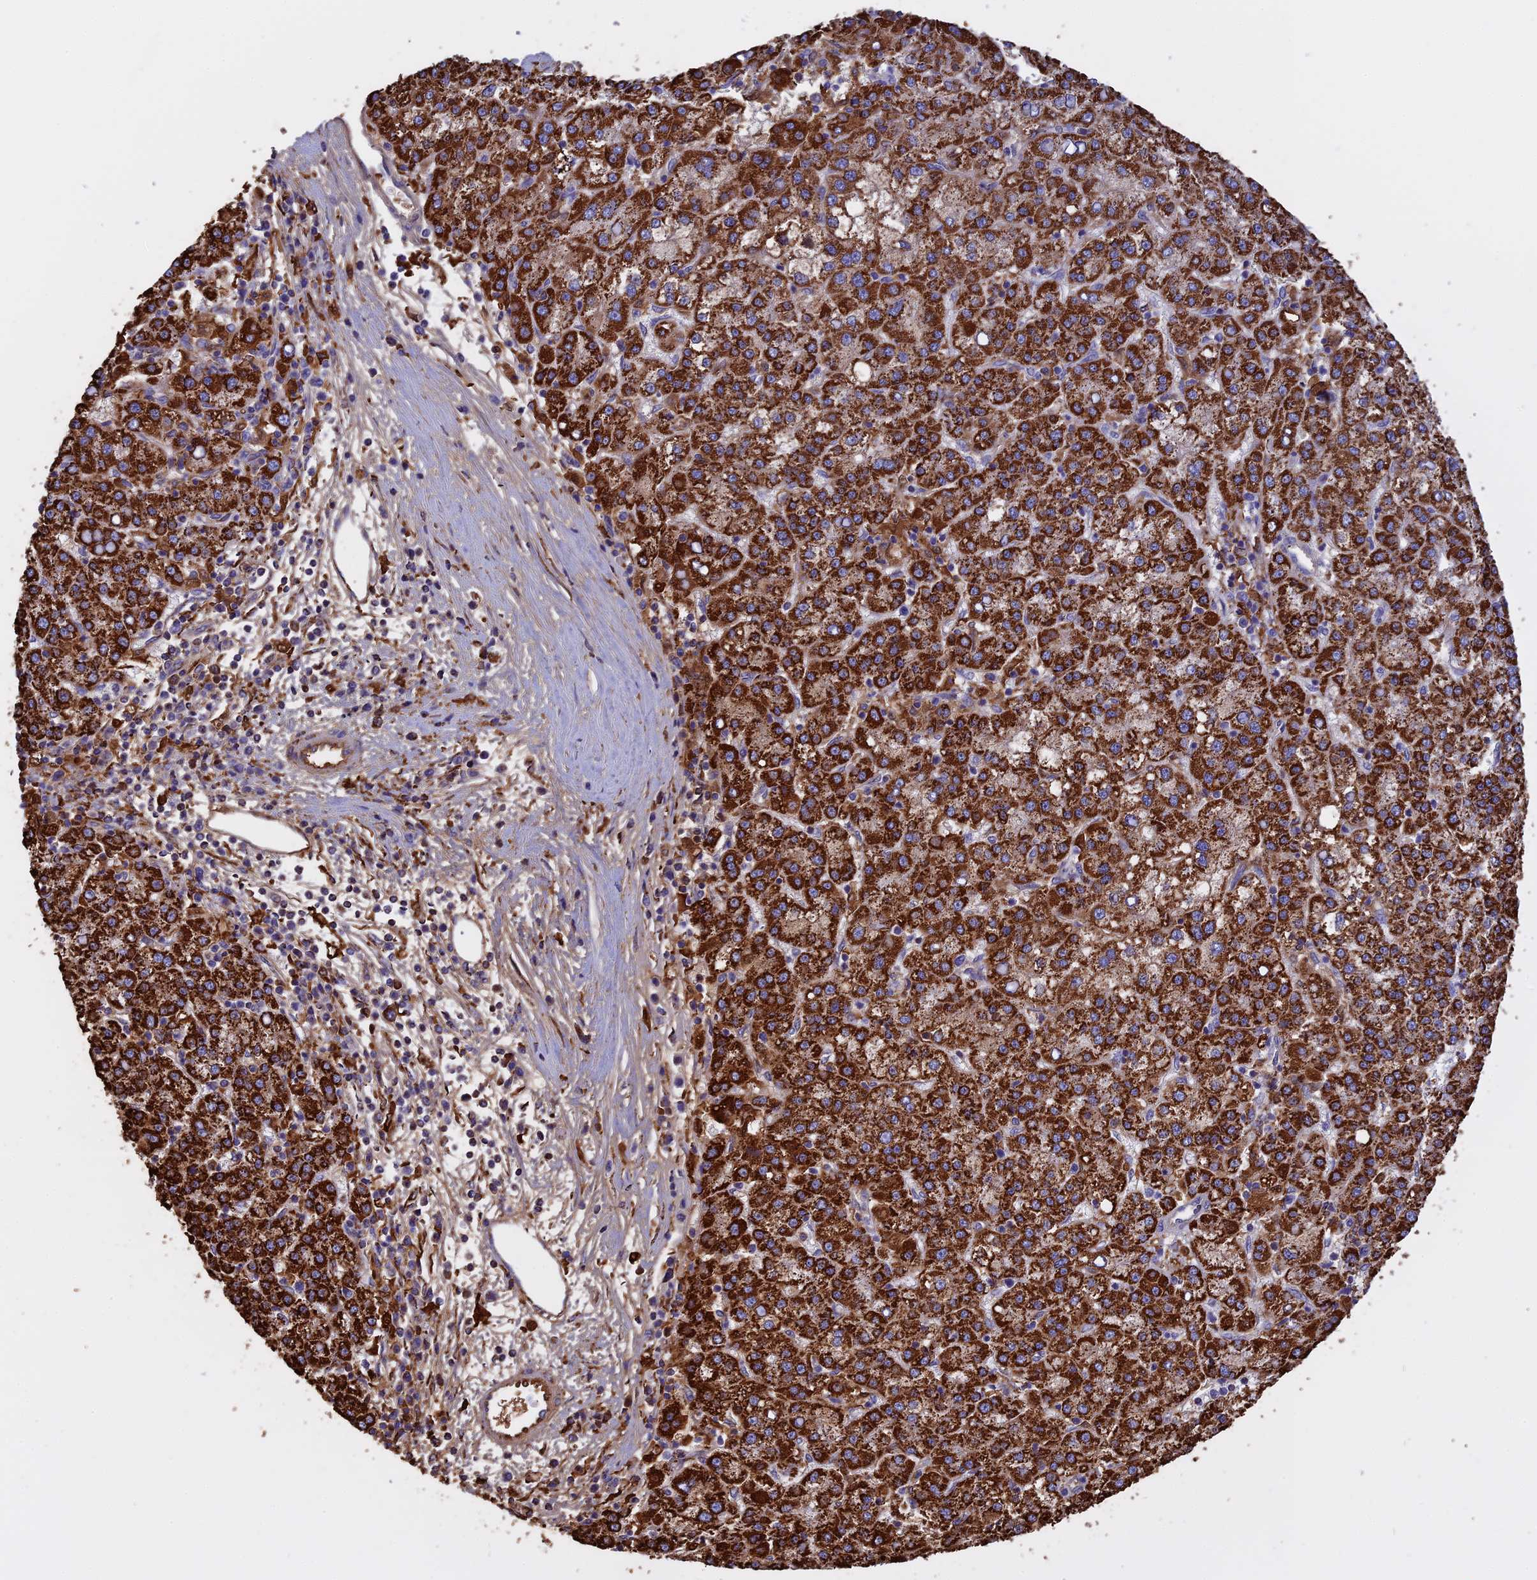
{"staining": {"intensity": "strong", "quantity": ">75%", "location": "cytoplasmic/membranous"}, "tissue": "liver cancer", "cell_type": "Tumor cells", "image_type": "cancer", "snomed": [{"axis": "morphology", "description": "Carcinoma, Hepatocellular, NOS"}, {"axis": "topography", "description": "Liver"}], "caption": "Human liver cancer (hepatocellular carcinoma) stained with a brown dye exhibits strong cytoplasmic/membranous positive positivity in about >75% of tumor cells.", "gene": "KCNG1", "patient": {"sex": "female", "age": 58}}